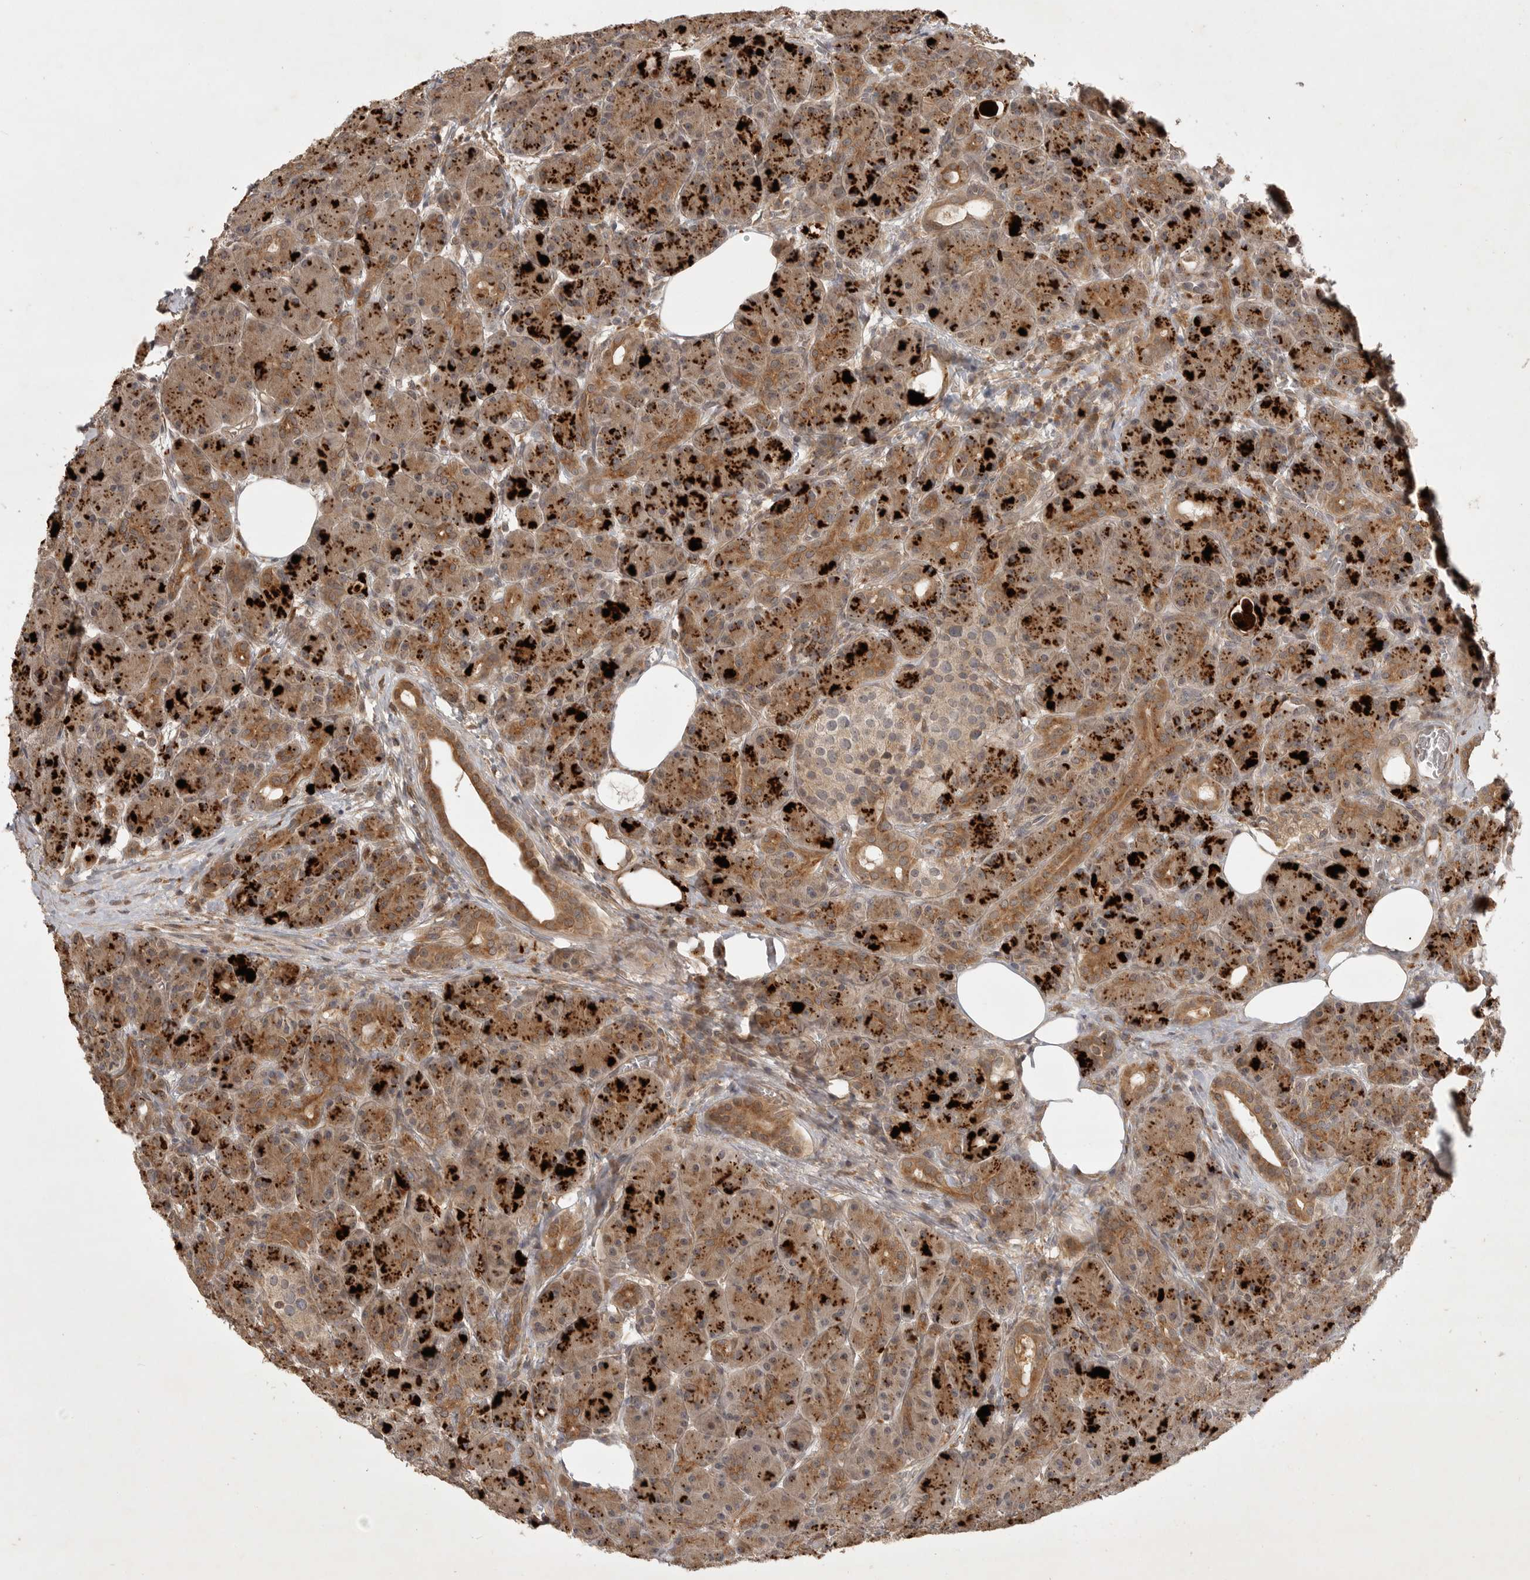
{"staining": {"intensity": "moderate", "quantity": ">75%", "location": "cytoplasmic/membranous"}, "tissue": "pancreas", "cell_type": "Exocrine glandular cells", "image_type": "normal", "snomed": [{"axis": "morphology", "description": "Normal tissue, NOS"}, {"axis": "topography", "description": "Pancreas"}], "caption": "The micrograph exhibits staining of unremarkable pancreas, revealing moderate cytoplasmic/membranous protein positivity (brown color) within exocrine glandular cells. The staining was performed using DAB to visualize the protein expression in brown, while the nuclei were stained in blue with hematoxylin (Magnification: 20x).", "gene": "ZNF232", "patient": {"sex": "male", "age": 63}}